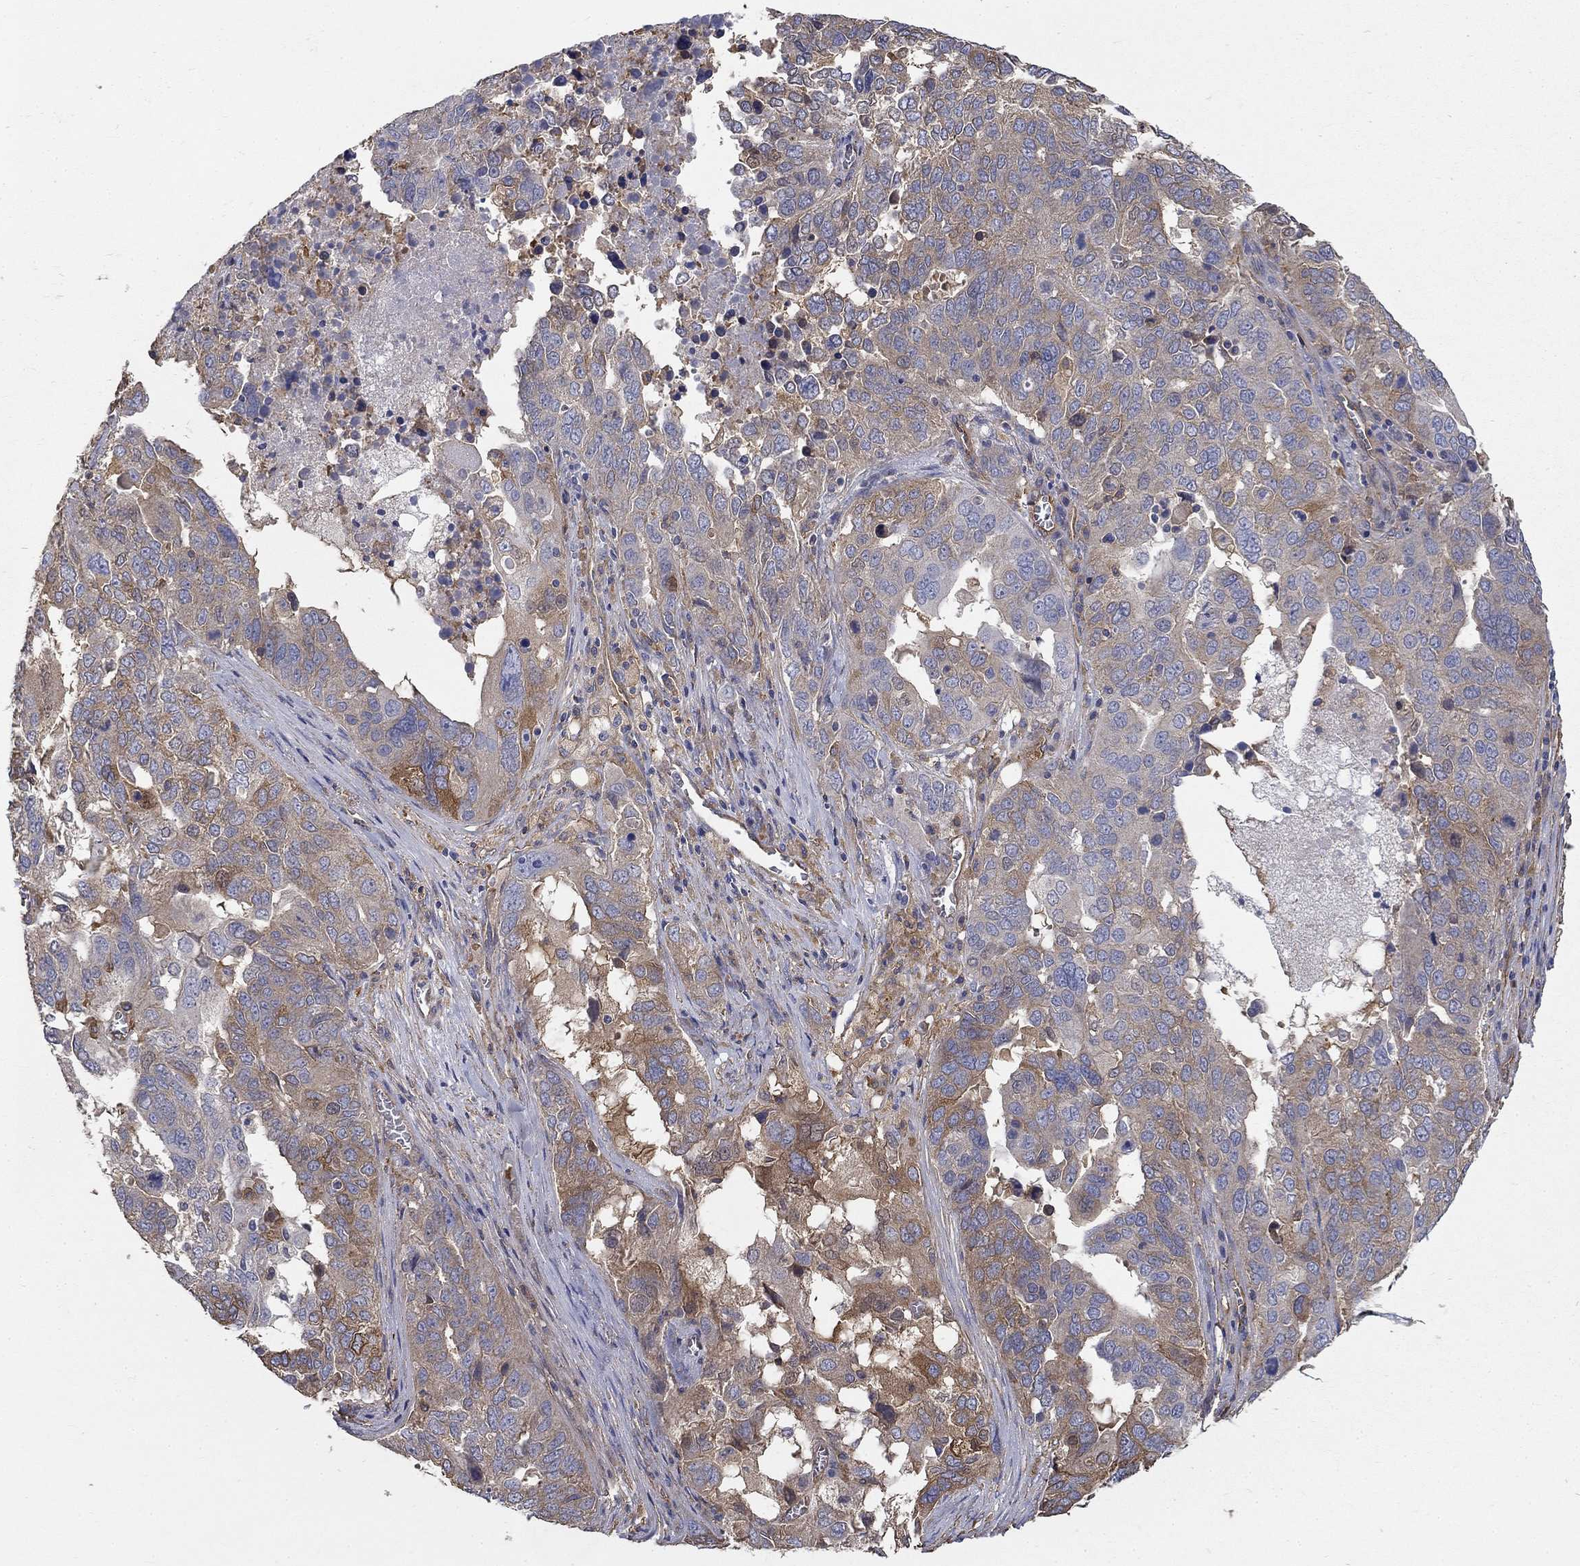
{"staining": {"intensity": "moderate", "quantity": "25%-75%", "location": "cytoplasmic/membranous"}, "tissue": "ovarian cancer", "cell_type": "Tumor cells", "image_type": "cancer", "snomed": [{"axis": "morphology", "description": "Carcinoma, endometroid"}, {"axis": "topography", "description": "Soft tissue"}, {"axis": "topography", "description": "Ovary"}], "caption": "Ovarian endometroid carcinoma was stained to show a protein in brown. There is medium levels of moderate cytoplasmic/membranous expression in about 25%-75% of tumor cells.", "gene": "DPYSL2", "patient": {"sex": "female", "age": 52}}